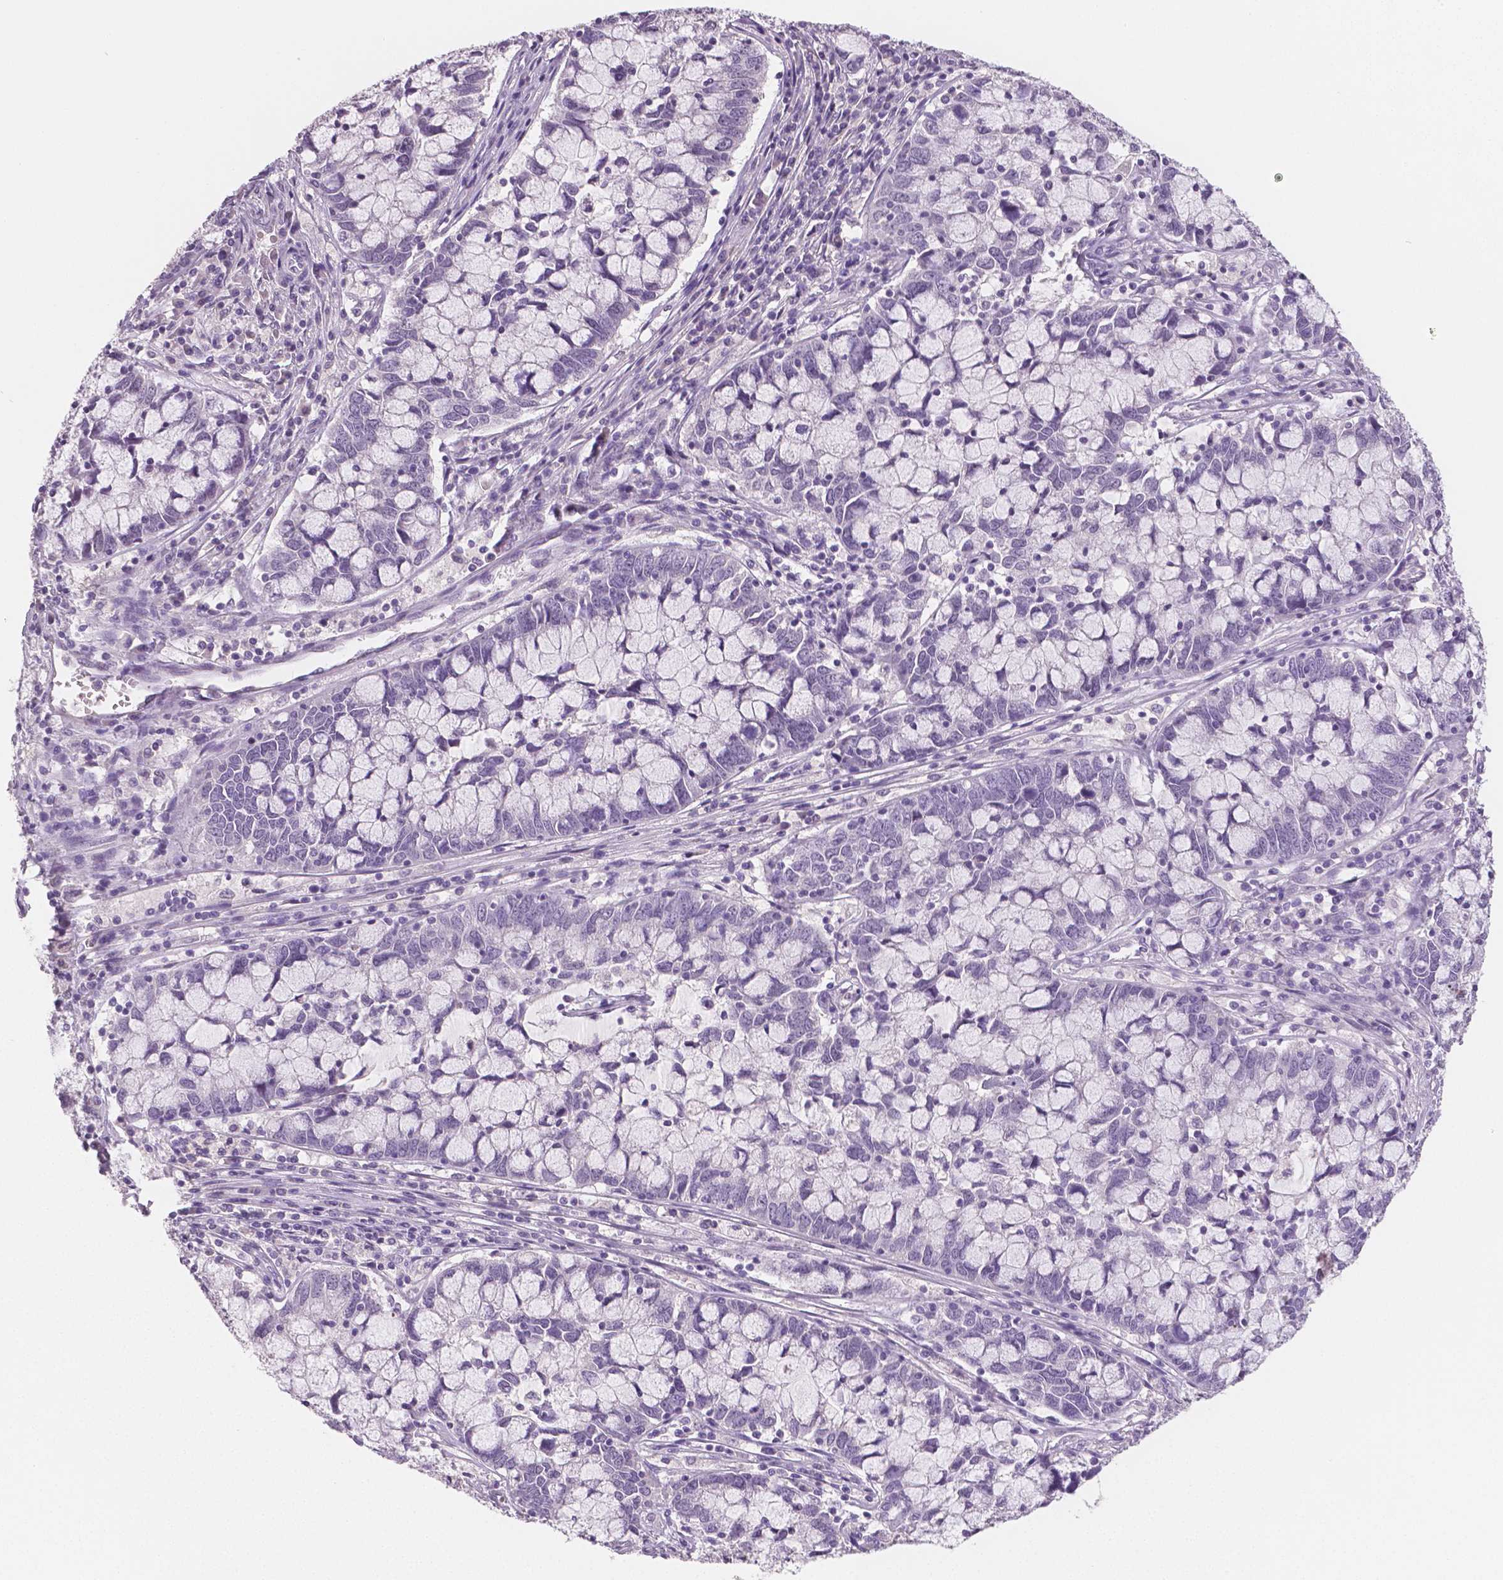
{"staining": {"intensity": "negative", "quantity": "none", "location": "none"}, "tissue": "cervical cancer", "cell_type": "Tumor cells", "image_type": "cancer", "snomed": [{"axis": "morphology", "description": "Adenocarcinoma, NOS"}, {"axis": "topography", "description": "Cervix"}], "caption": "This is a micrograph of IHC staining of cervical cancer, which shows no expression in tumor cells.", "gene": "TSPAN7", "patient": {"sex": "female", "age": 40}}